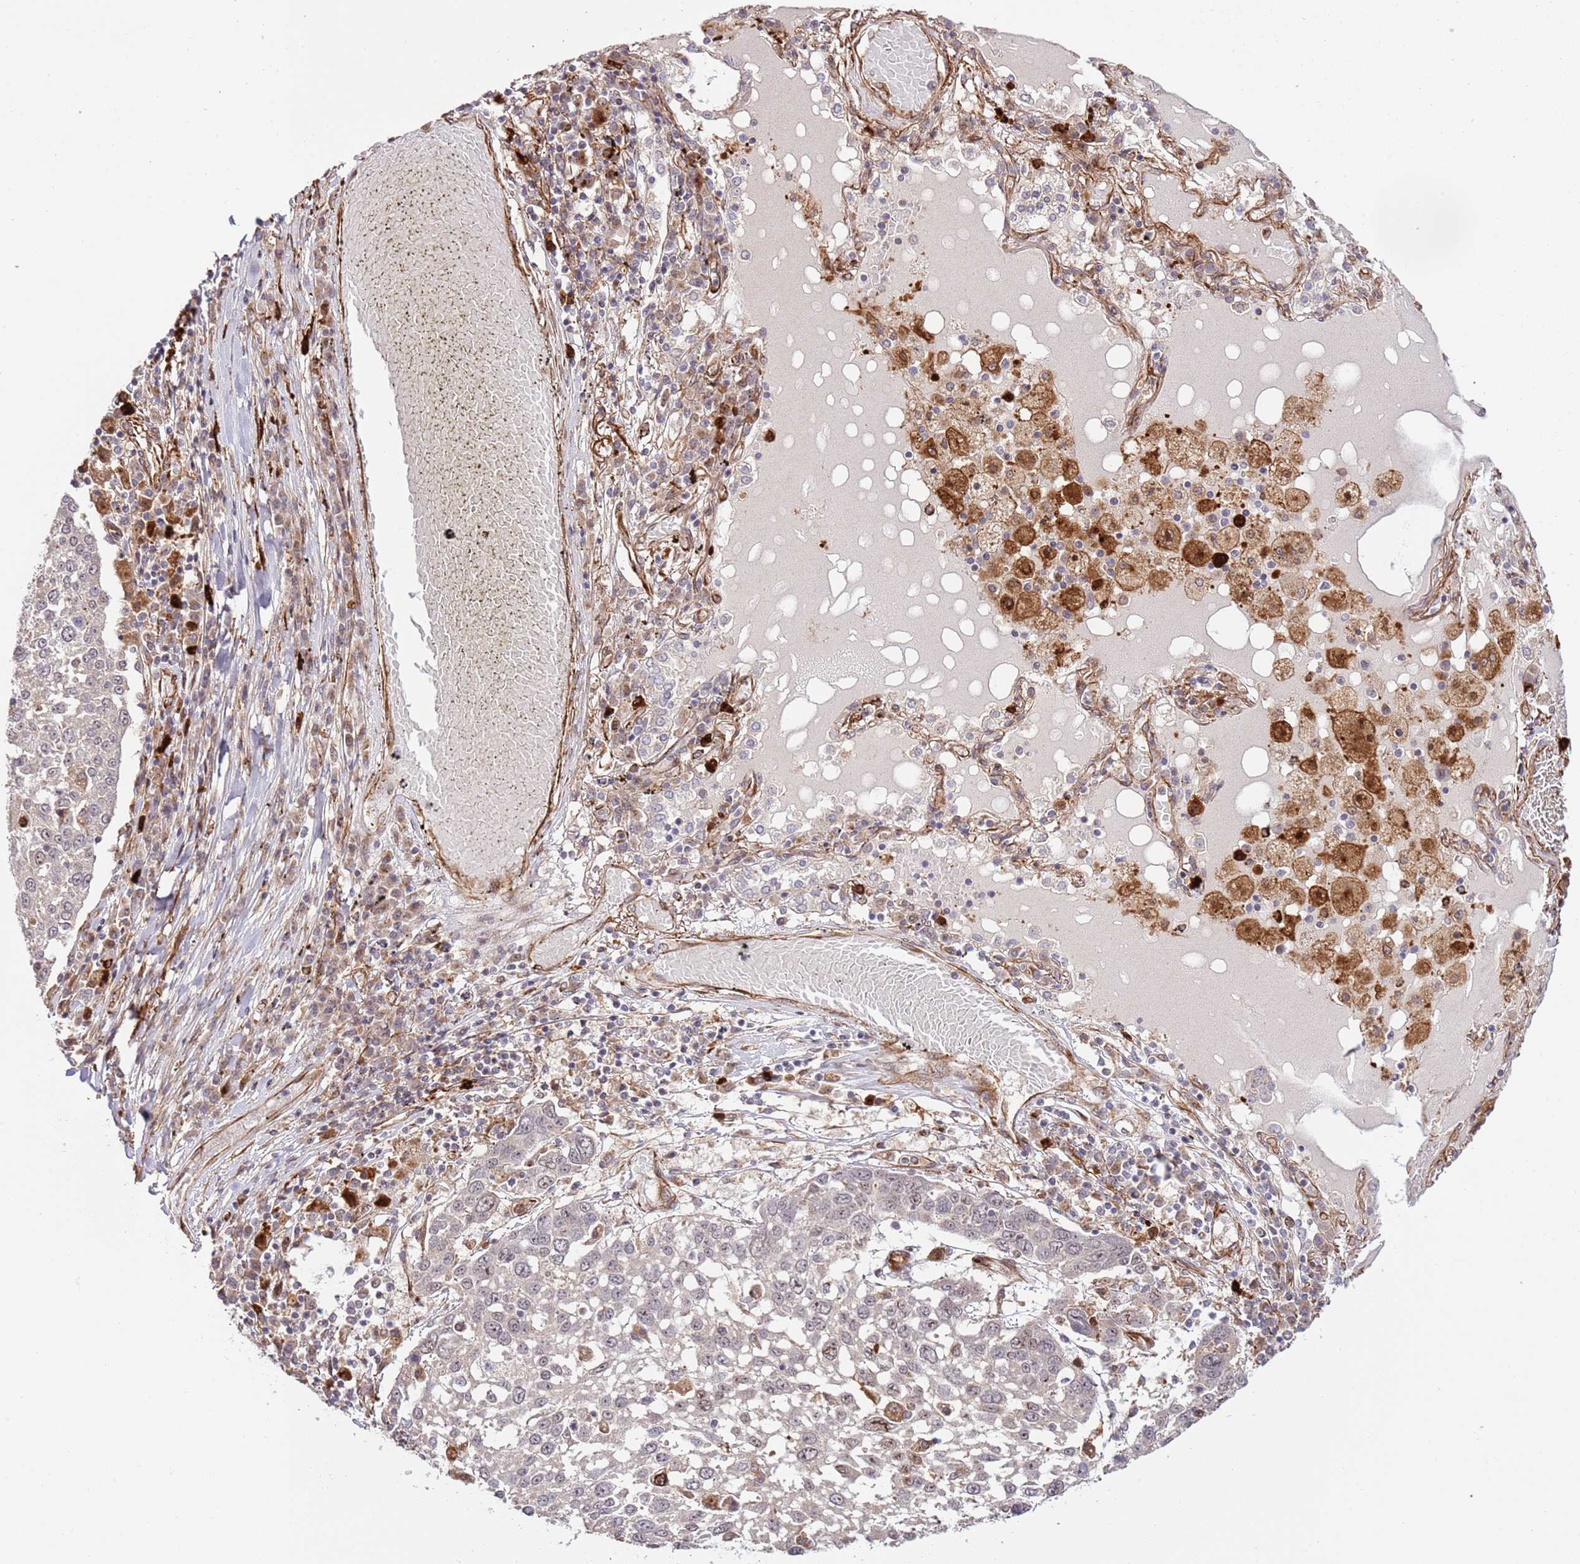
{"staining": {"intensity": "negative", "quantity": "none", "location": "none"}, "tissue": "lung cancer", "cell_type": "Tumor cells", "image_type": "cancer", "snomed": [{"axis": "morphology", "description": "Squamous cell carcinoma, NOS"}, {"axis": "topography", "description": "Lung"}], "caption": "Immunohistochemistry (IHC) of squamous cell carcinoma (lung) displays no expression in tumor cells.", "gene": "NEK3", "patient": {"sex": "male", "age": 65}}